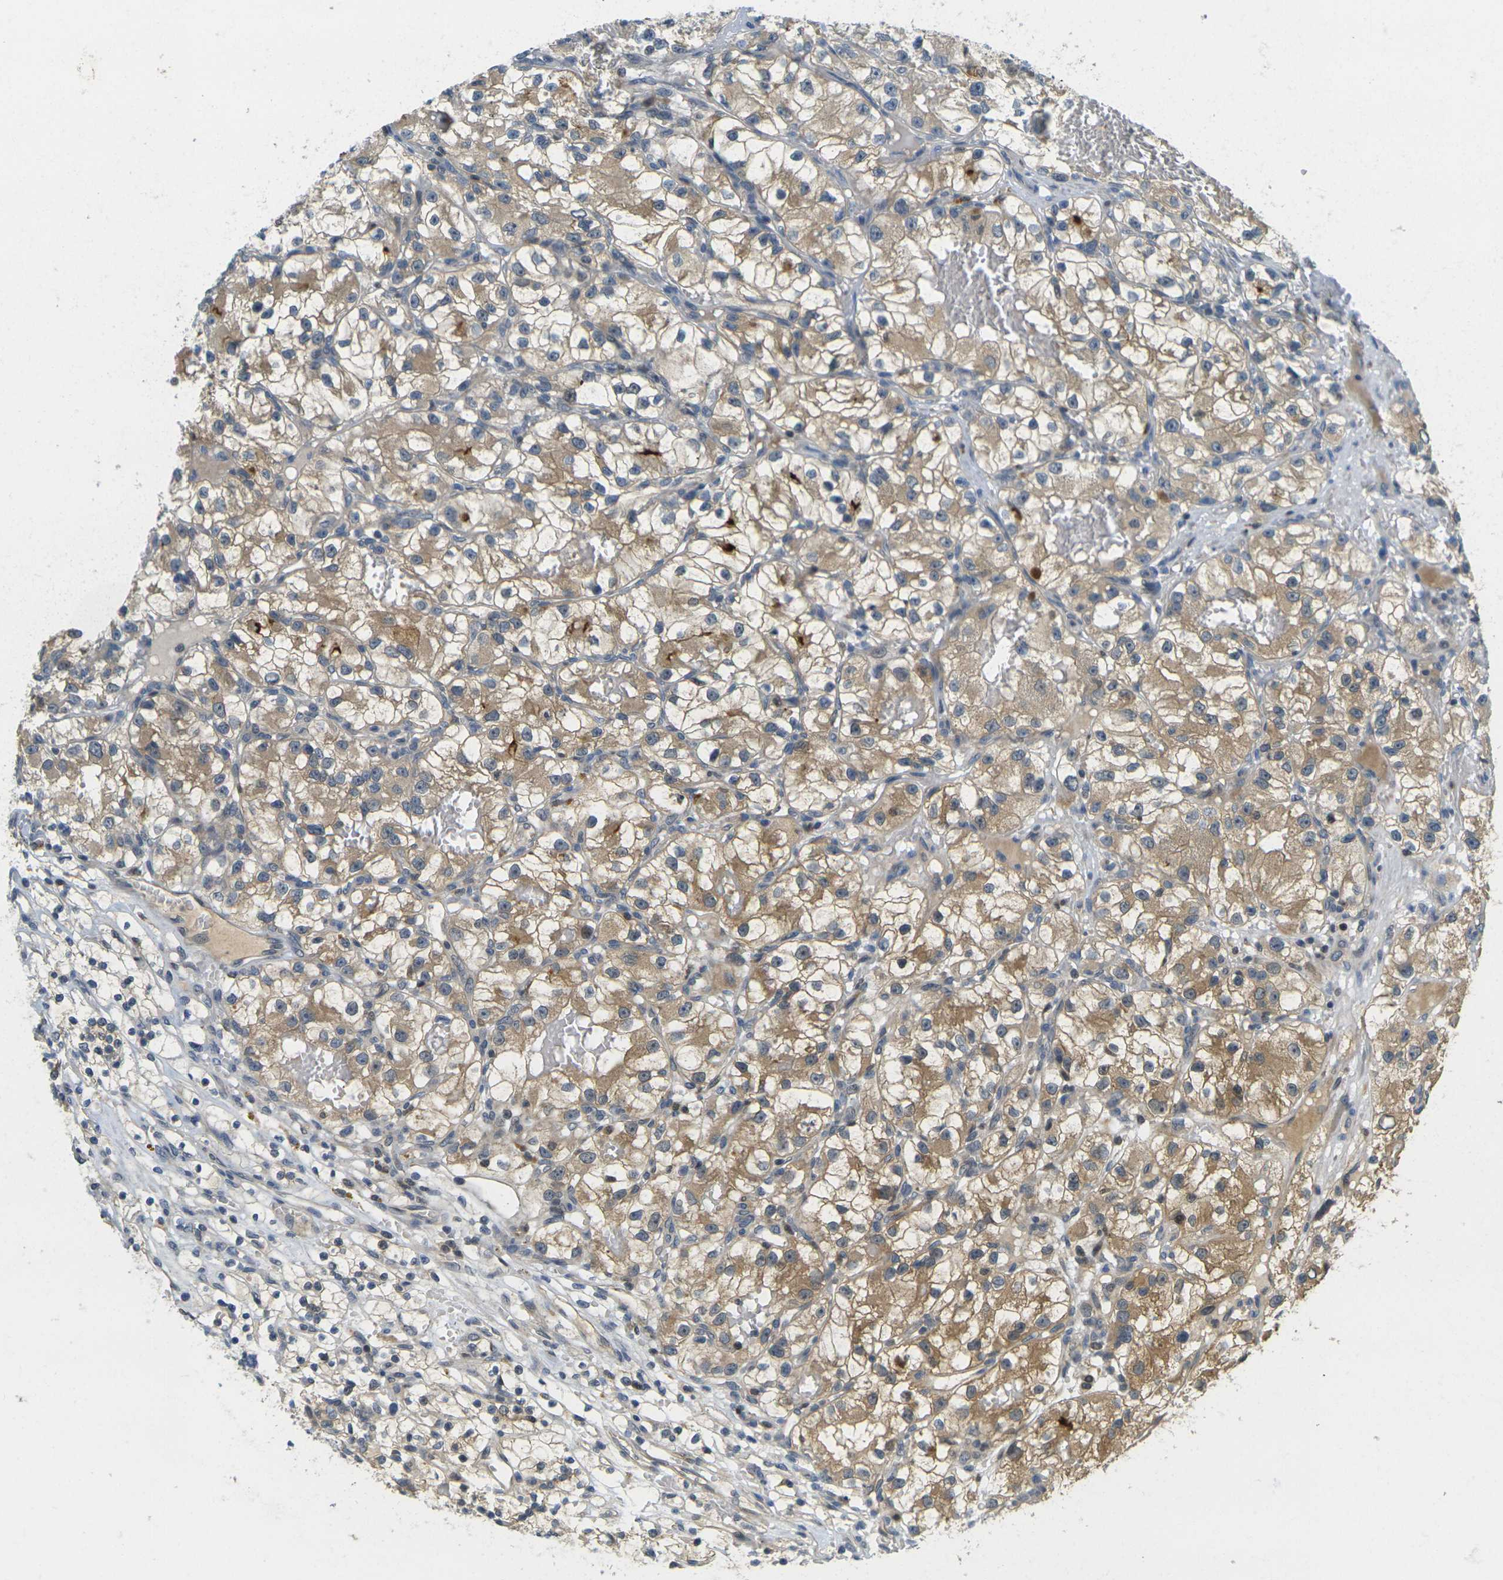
{"staining": {"intensity": "moderate", "quantity": ">75%", "location": "cytoplasmic/membranous"}, "tissue": "renal cancer", "cell_type": "Tumor cells", "image_type": "cancer", "snomed": [{"axis": "morphology", "description": "Adenocarcinoma, NOS"}, {"axis": "topography", "description": "Kidney"}], "caption": "Renal cancer (adenocarcinoma) stained with immunohistochemistry reveals moderate cytoplasmic/membranous positivity in approximately >75% of tumor cells.", "gene": "KLHL8", "patient": {"sex": "female", "age": 57}}